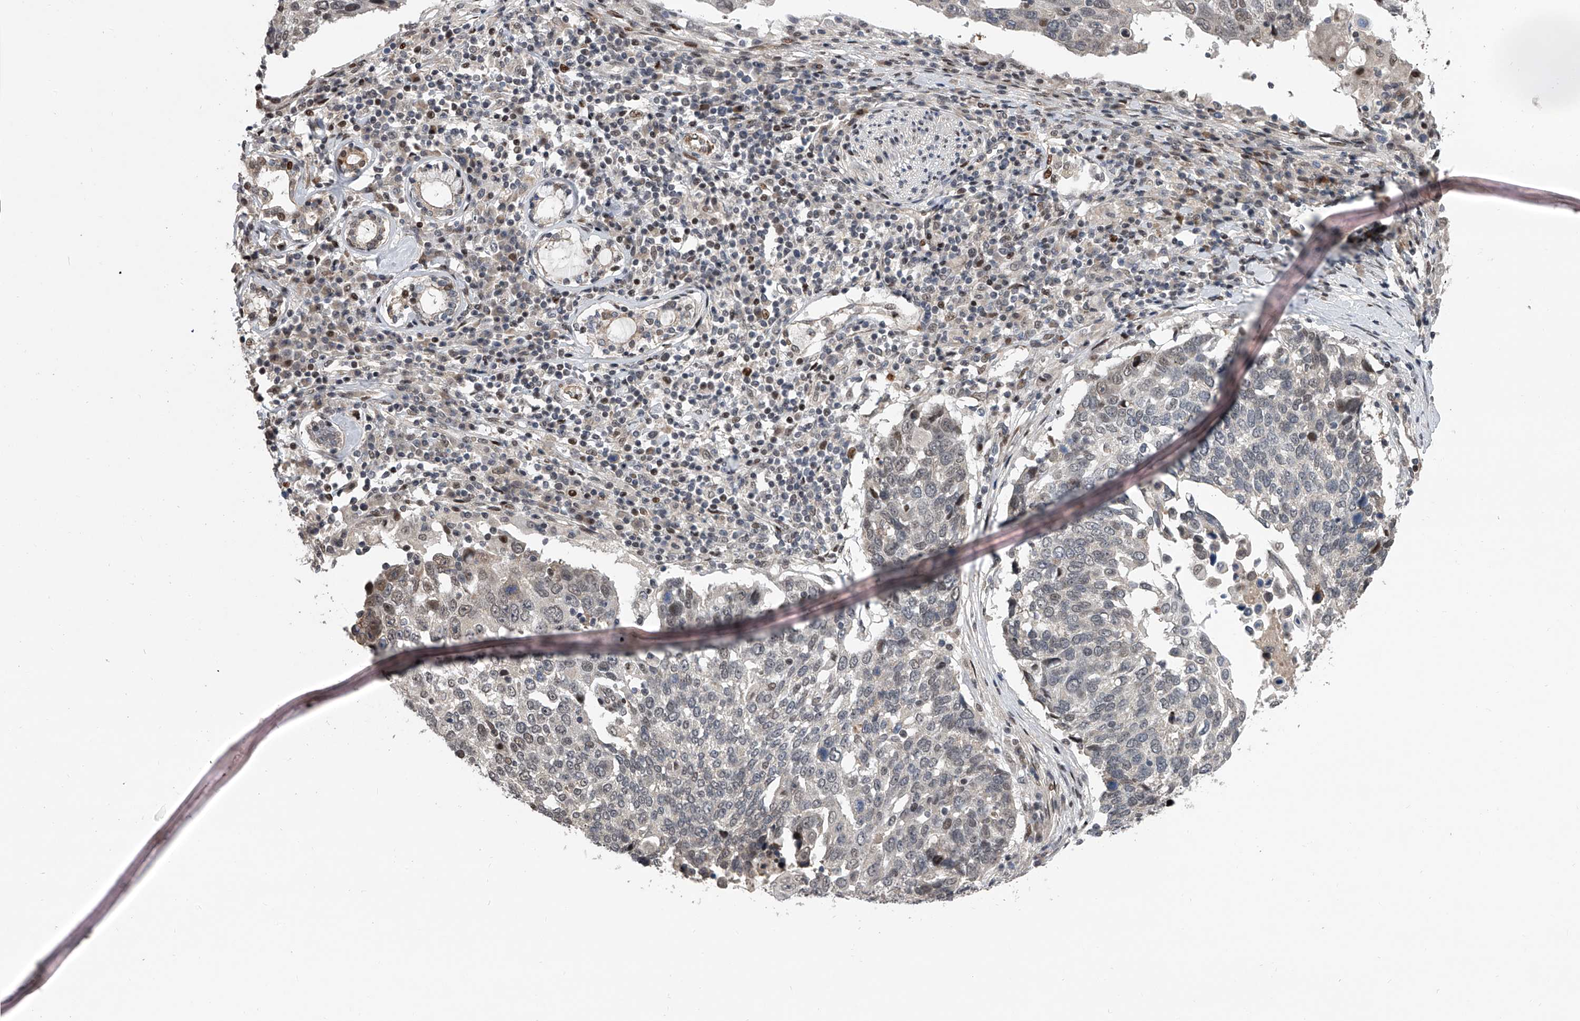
{"staining": {"intensity": "negative", "quantity": "none", "location": "none"}, "tissue": "lung cancer", "cell_type": "Tumor cells", "image_type": "cancer", "snomed": [{"axis": "morphology", "description": "Squamous cell carcinoma, NOS"}, {"axis": "topography", "description": "Lung"}], "caption": "Immunohistochemistry image of neoplastic tissue: human lung cancer (squamous cell carcinoma) stained with DAB exhibits no significant protein positivity in tumor cells.", "gene": "ZNF426", "patient": {"sex": "male", "age": 66}}